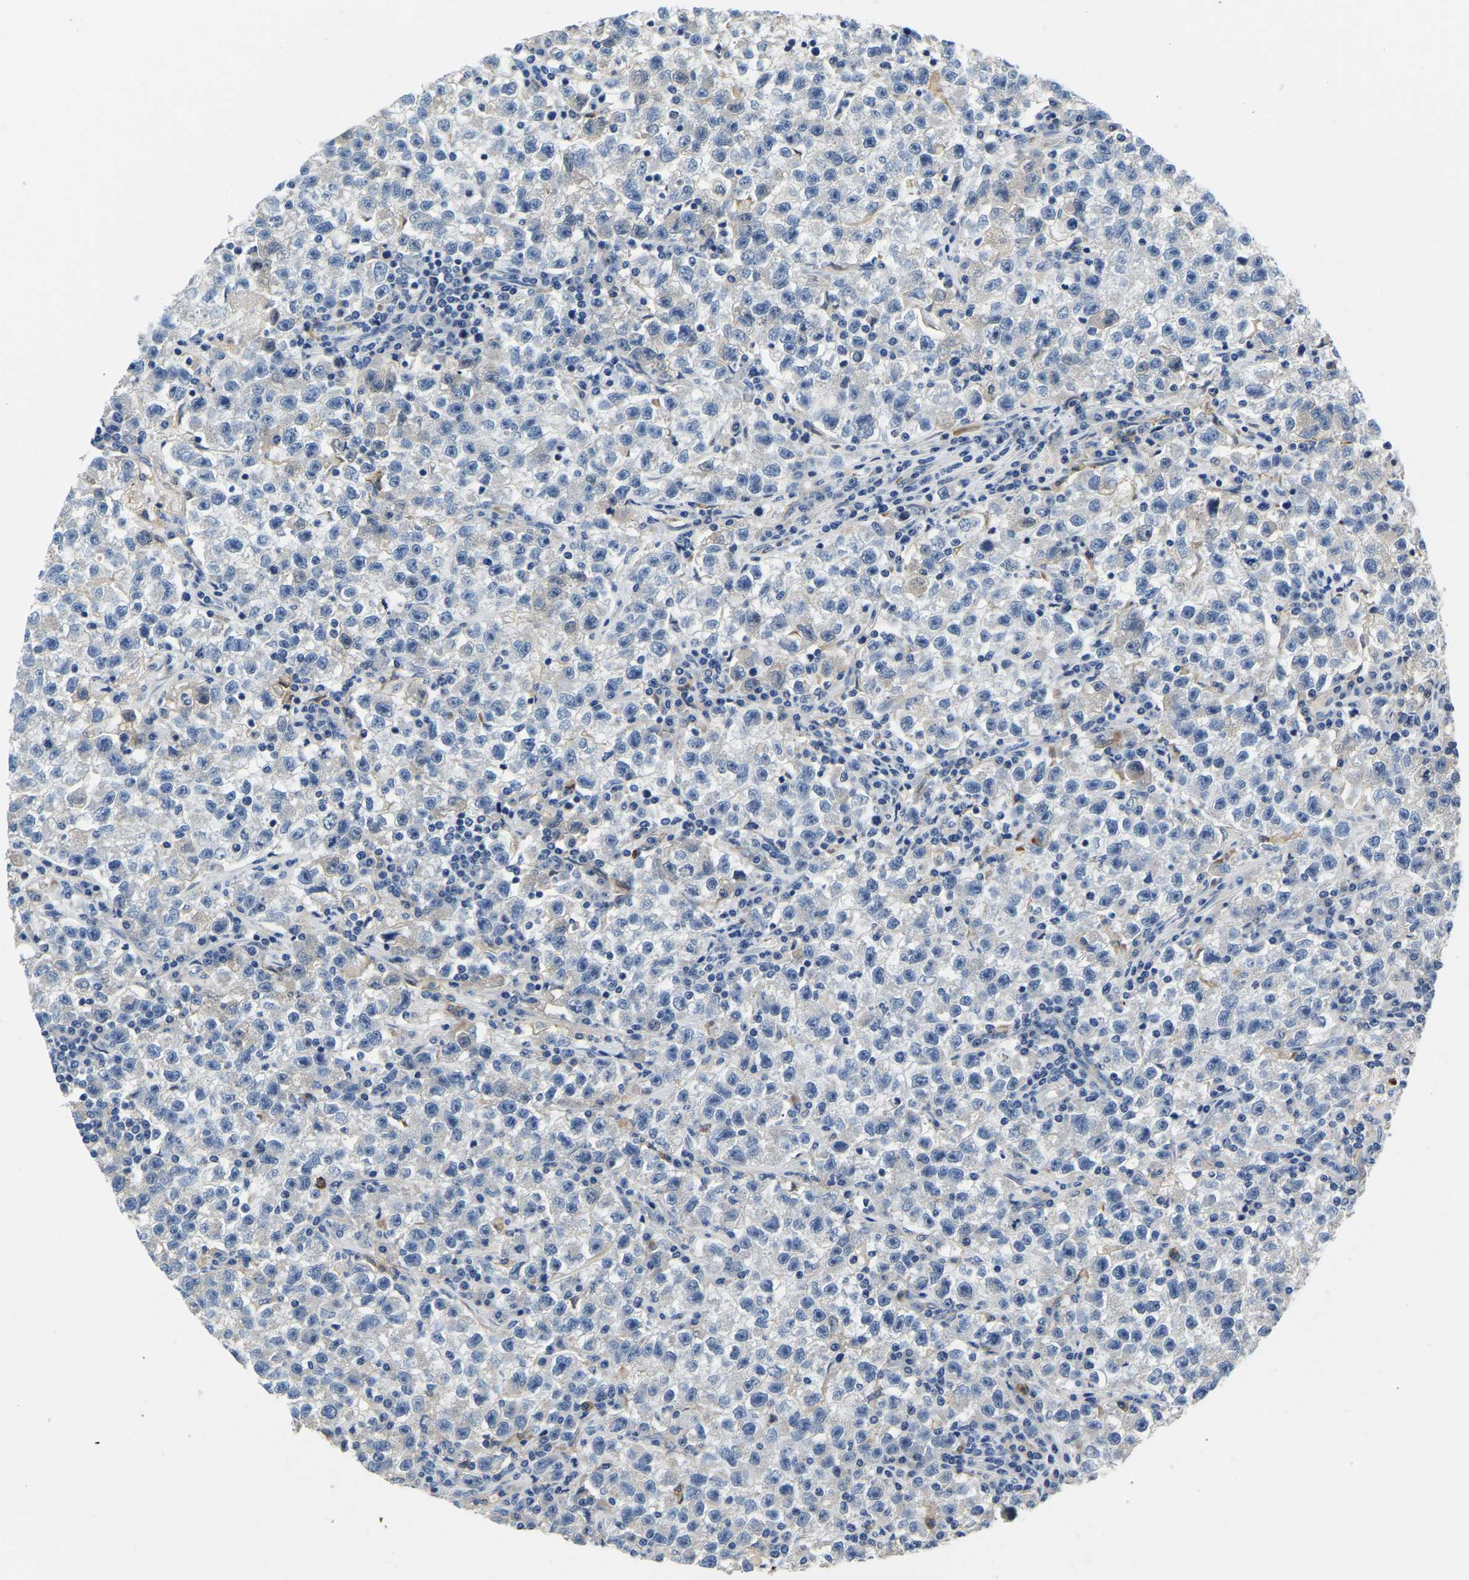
{"staining": {"intensity": "negative", "quantity": "none", "location": "none"}, "tissue": "testis cancer", "cell_type": "Tumor cells", "image_type": "cancer", "snomed": [{"axis": "morphology", "description": "Seminoma, NOS"}, {"axis": "topography", "description": "Testis"}], "caption": "Tumor cells are negative for brown protein staining in testis cancer.", "gene": "LIAS", "patient": {"sex": "male", "age": 22}}